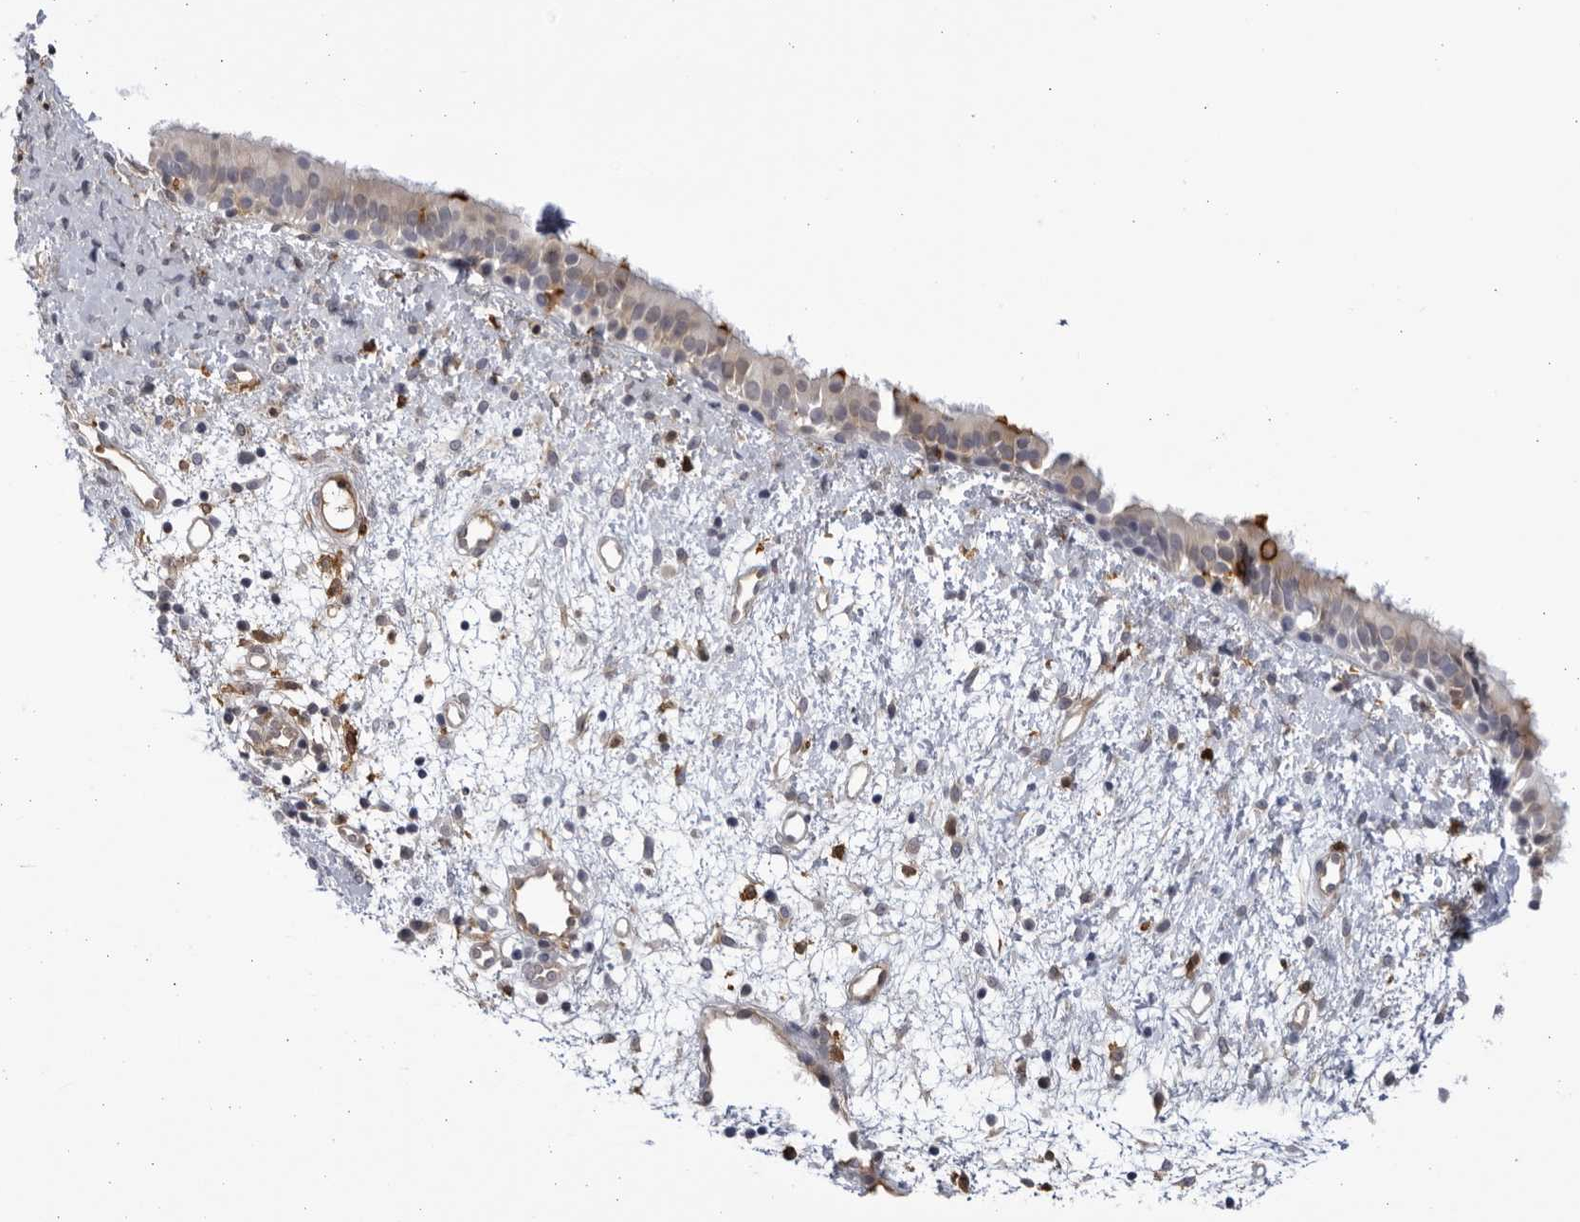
{"staining": {"intensity": "moderate", "quantity": "<25%", "location": "cytoplasmic/membranous"}, "tissue": "nasopharynx", "cell_type": "Respiratory epithelial cells", "image_type": "normal", "snomed": [{"axis": "morphology", "description": "Normal tissue, NOS"}, {"axis": "topography", "description": "Nasopharynx"}], "caption": "This image displays immunohistochemistry (IHC) staining of unremarkable nasopharynx, with low moderate cytoplasmic/membranous staining in approximately <25% of respiratory epithelial cells.", "gene": "BMP2K", "patient": {"sex": "male", "age": 22}}